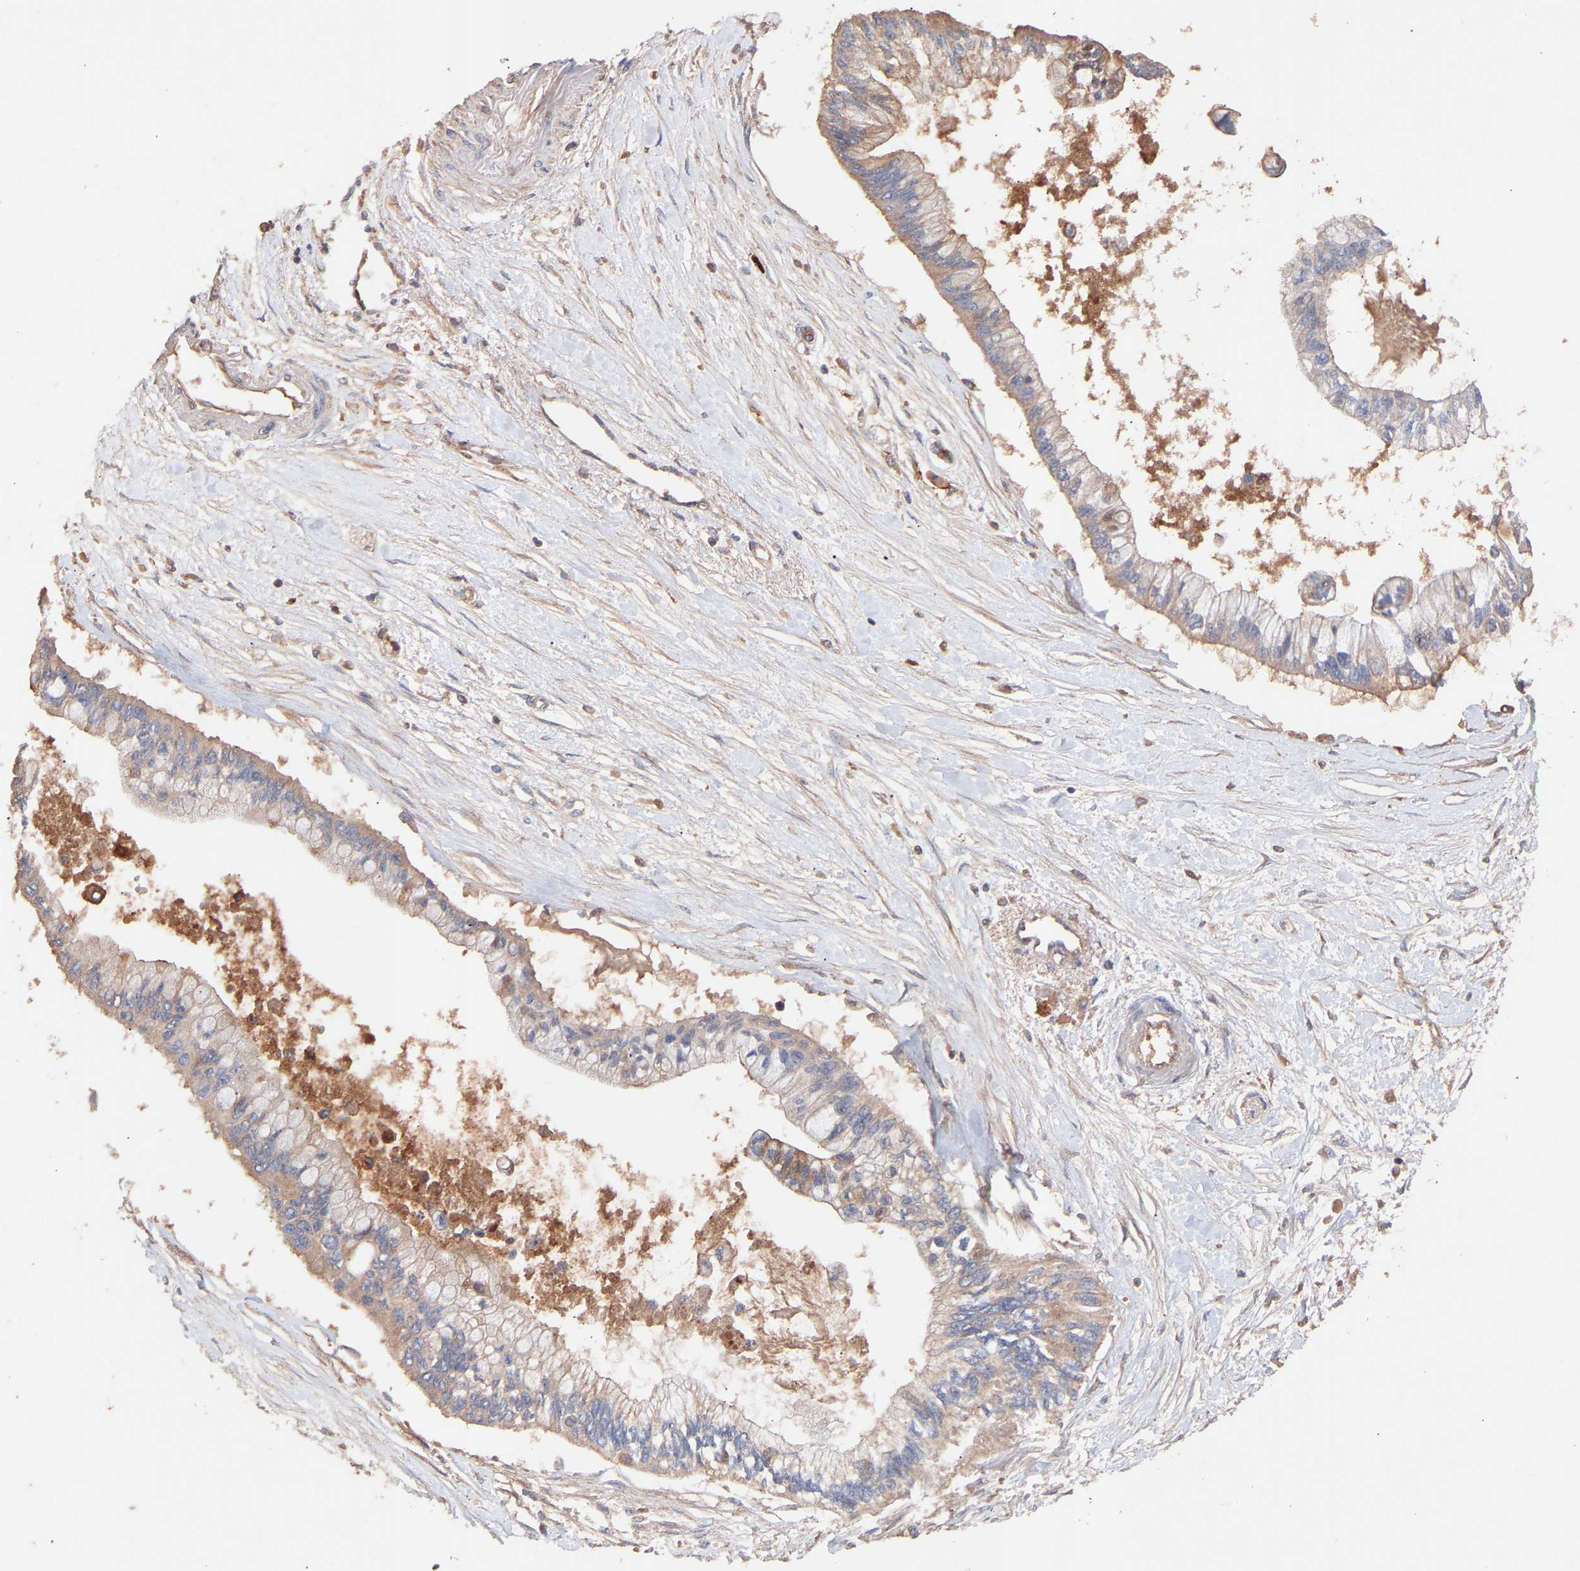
{"staining": {"intensity": "weak", "quantity": ">75%", "location": "cytoplasmic/membranous"}, "tissue": "pancreatic cancer", "cell_type": "Tumor cells", "image_type": "cancer", "snomed": [{"axis": "morphology", "description": "Adenocarcinoma, NOS"}, {"axis": "topography", "description": "Pancreas"}], "caption": "Protein staining by immunohistochemistry exhibits weak cytoplasmic/membranous positivity in approximately >75% of tumor cells in adenocarcinoma (pancreatic). Using DAB (3,3'-diaminobenzidine) (brown) and hematoxylin (blue) stains, captured at high magnification using brightfield microscopy.", "gene": "TMEM268", "patient": {"sex": "female", "age": 77}}